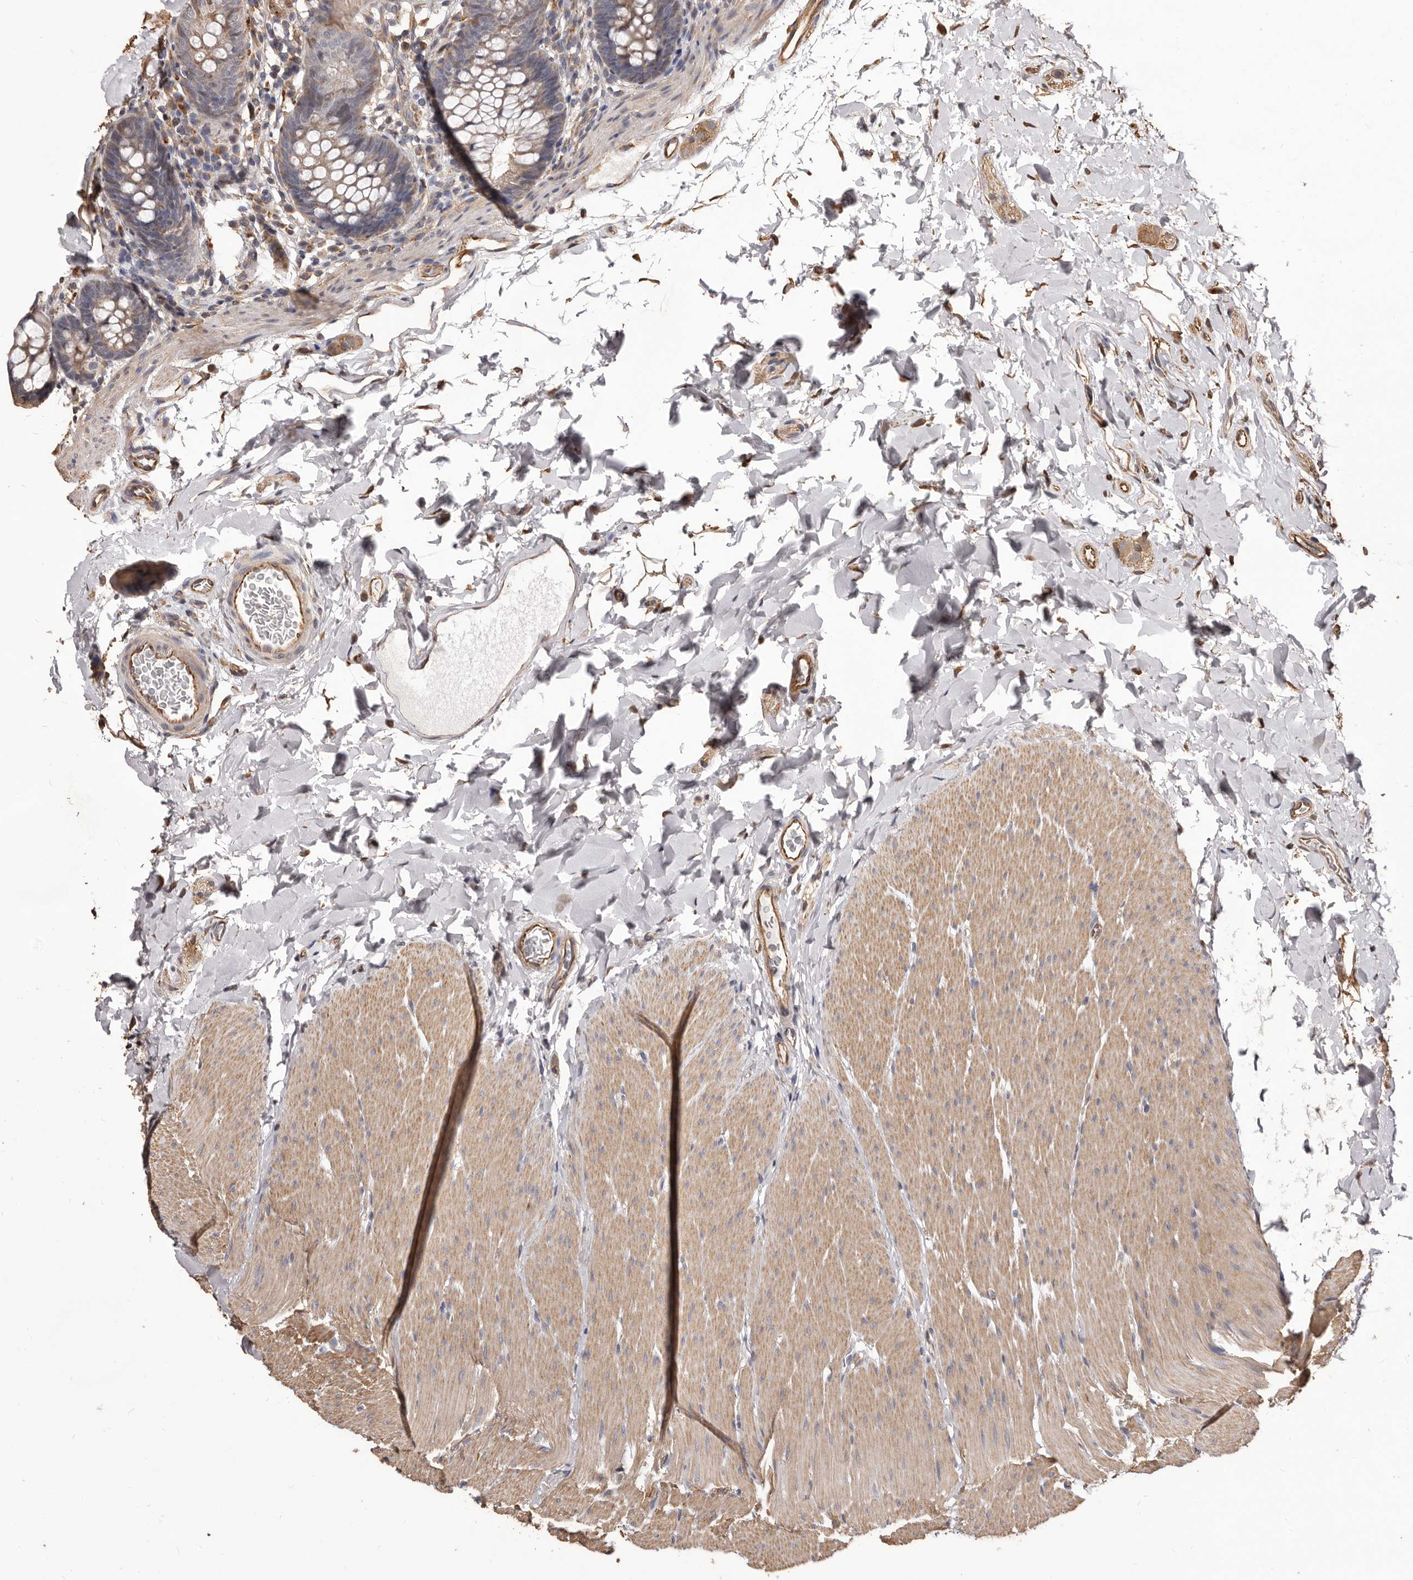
{"staining": {"intensity": "moderate", "quantity": ">75%", "location": "cytoplasmic/membranous"}, "tissue": "colon", "cell_type": "Endothelial cells", "image_type": "normal", "snomed": [{"axis": "morphology", "description": "Normal tissue, NOS"}, {"axis": "topography", "description": "Colon"}], "caption": "This is a histology image of IHC staining of unremarkable colon, which shows moderate staining in the cytoplasmic/membranous of endothelial cells.", "gene": "ALPK1", "patient": {"sex": "female", "age": 62}}